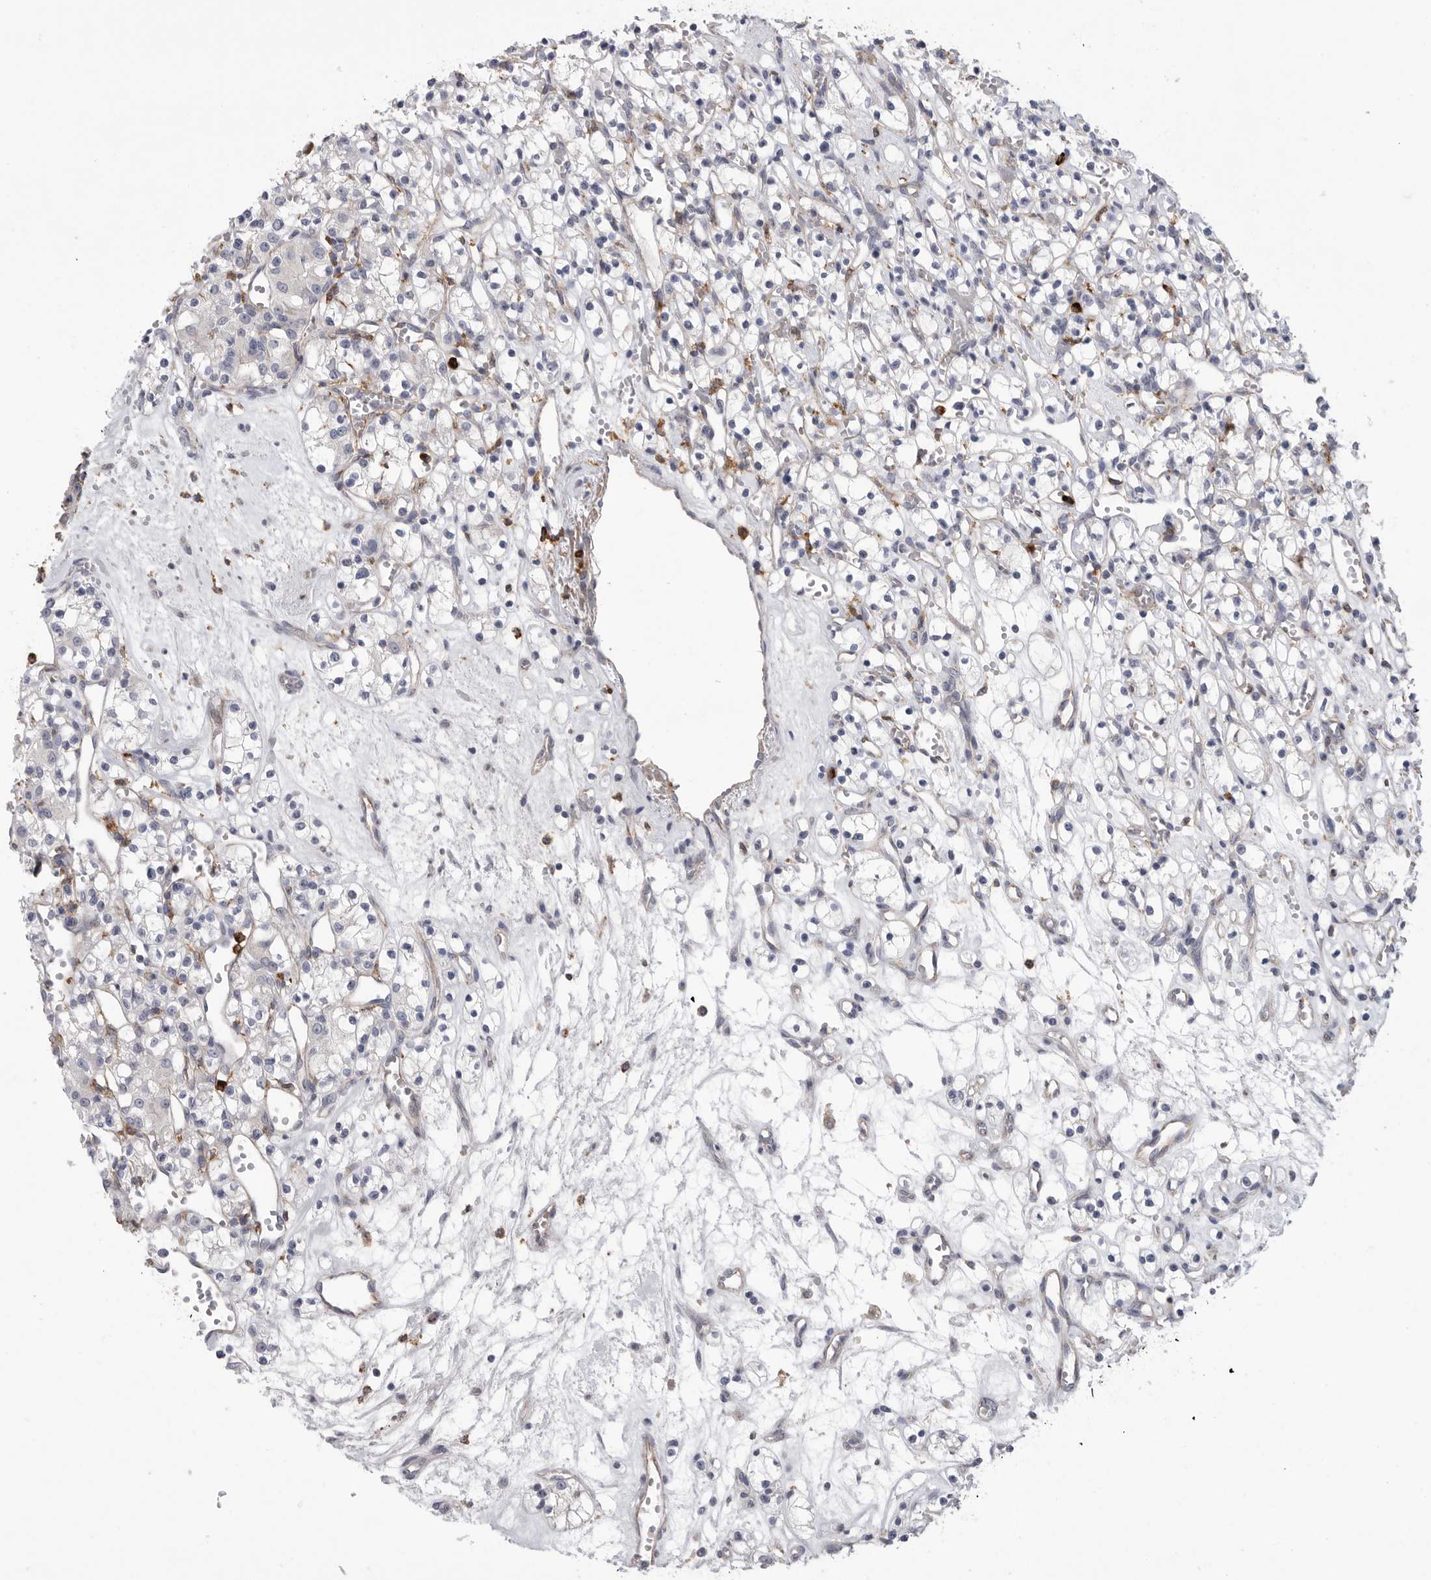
{"staining": {"intensity": "negative", "quantity": "none", "location": "none"}, "tissue": "renal cancer", "cell_type": "Tumor cells", "image_type": "cancer", "snomed": [{"axis": "morphology", "description": "Adenocarcinoma, NOS"}, {"axis": "topography", "description": "Kidney"}], "caption": "Immunohistochemistry image of human adenocarcinoma (renal) stained for a protein (brown), which exhibits no expression in tumor cells.", "gene": "SIGLEC10", "patient": {"sex": "female", "age": 59}}